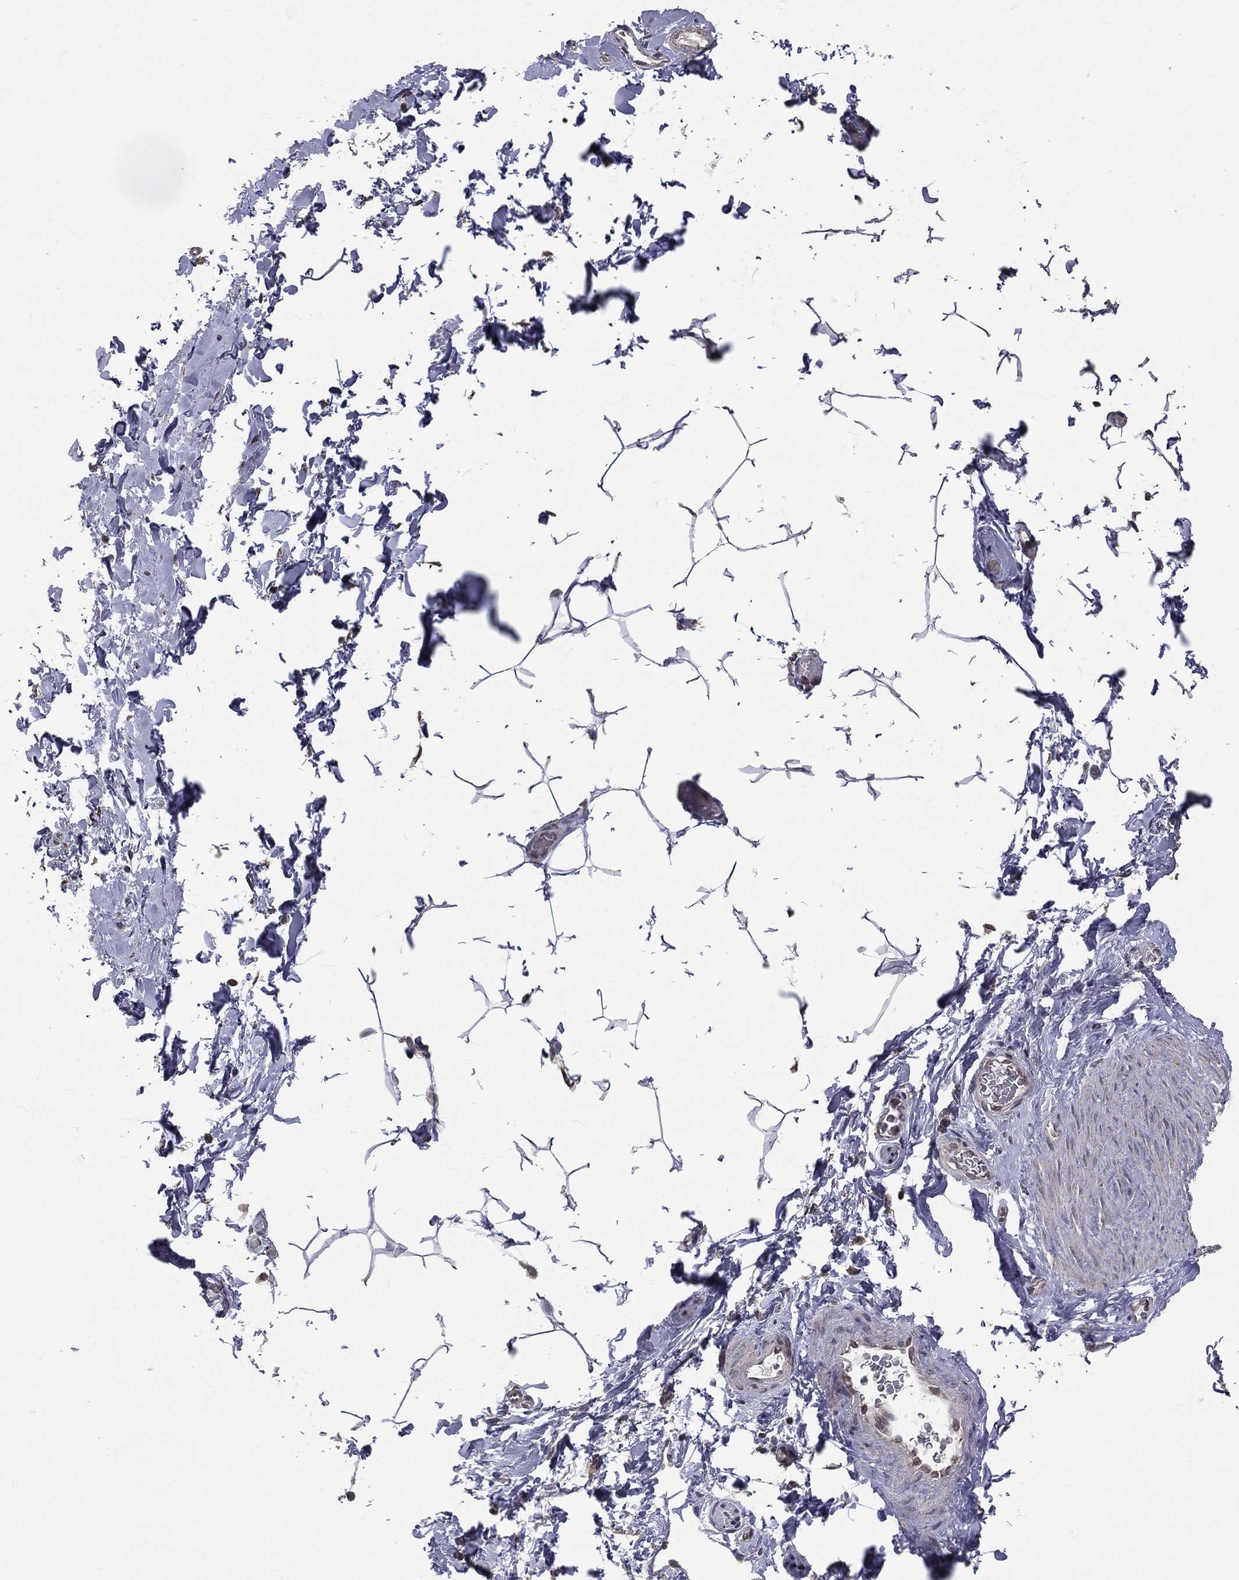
{"staining": {"intensity": "negative", "quantity": "none", "location": "none"}, "tissue": "adipose tissue", "cell_type": "Adipocytes", "image_type": "normal", "snomed": [{"axis": "morphology", "description": "Normal tissue, NOS"}, {"axis": "topography", "description": "Soft tissue"}, {"axis": "topography", "description": "Vascular tissue"}], "caption": "Immunohistochemical staining of normal human adipose tissue demonstrates no significant expression in adipocytes.", "gene": "MRPL46", "patient": {"sex": "male", "age": 41}}